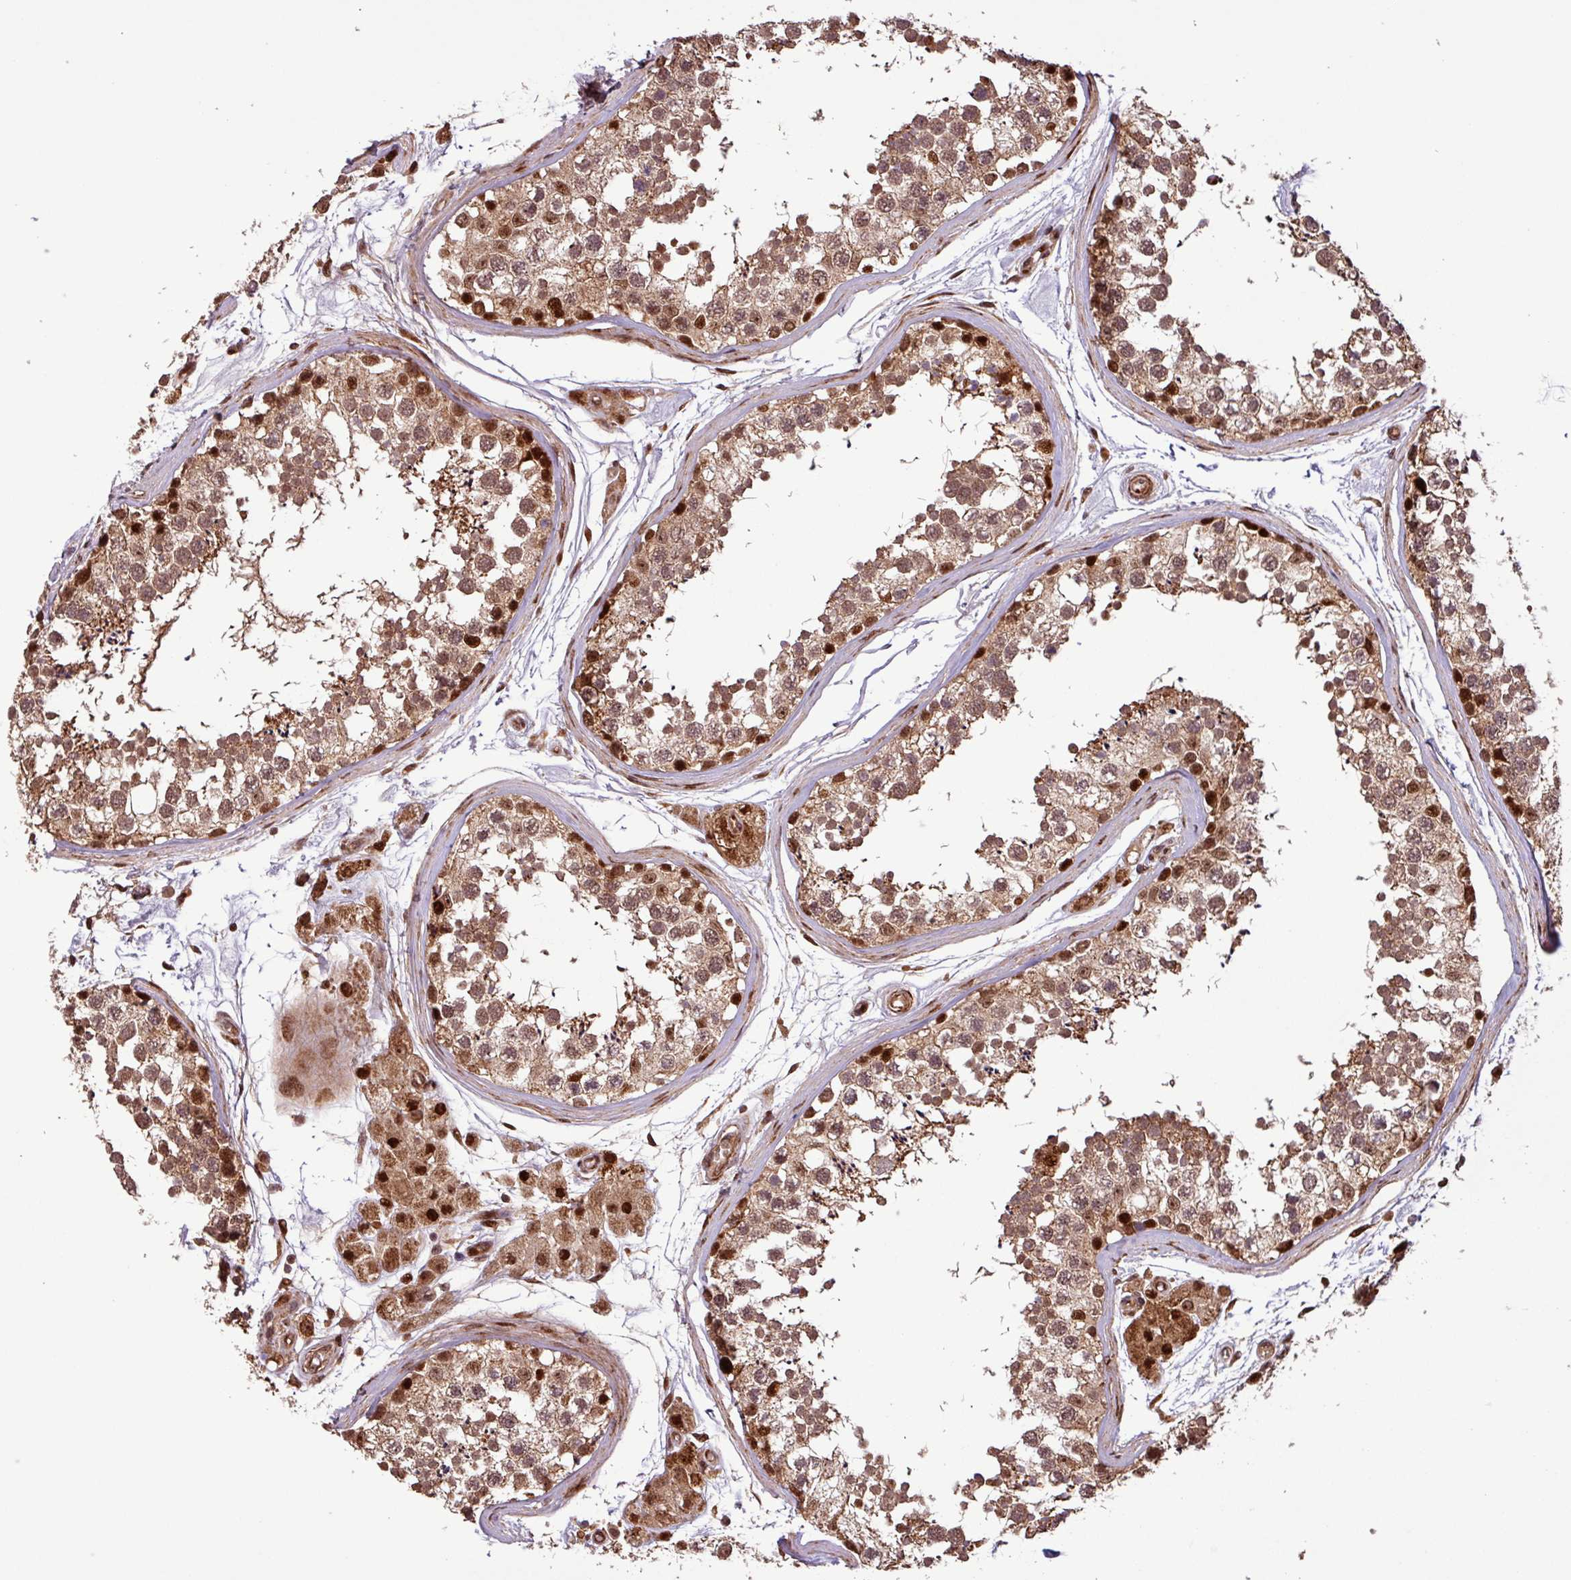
{"staining": {"intensity": "strong", "quantity": "25%-75%", "location": "nuclear"}, "tissue": "testis", "cell_type": "Cells in seminiferous ducts", "image_type": "normal", "snomed": [{"axis": "morphology", "description": "Normal tissue, NOS"}, {"axis": "topography", "description": "Testis"}], "caption": "A photomicrograph of human testis stained for a protein reveals strong nuclear brown staining in cells in seminiferous ducts.", "gene": "SLC22A24", "patient": {"sex": "male", "age": 56}}